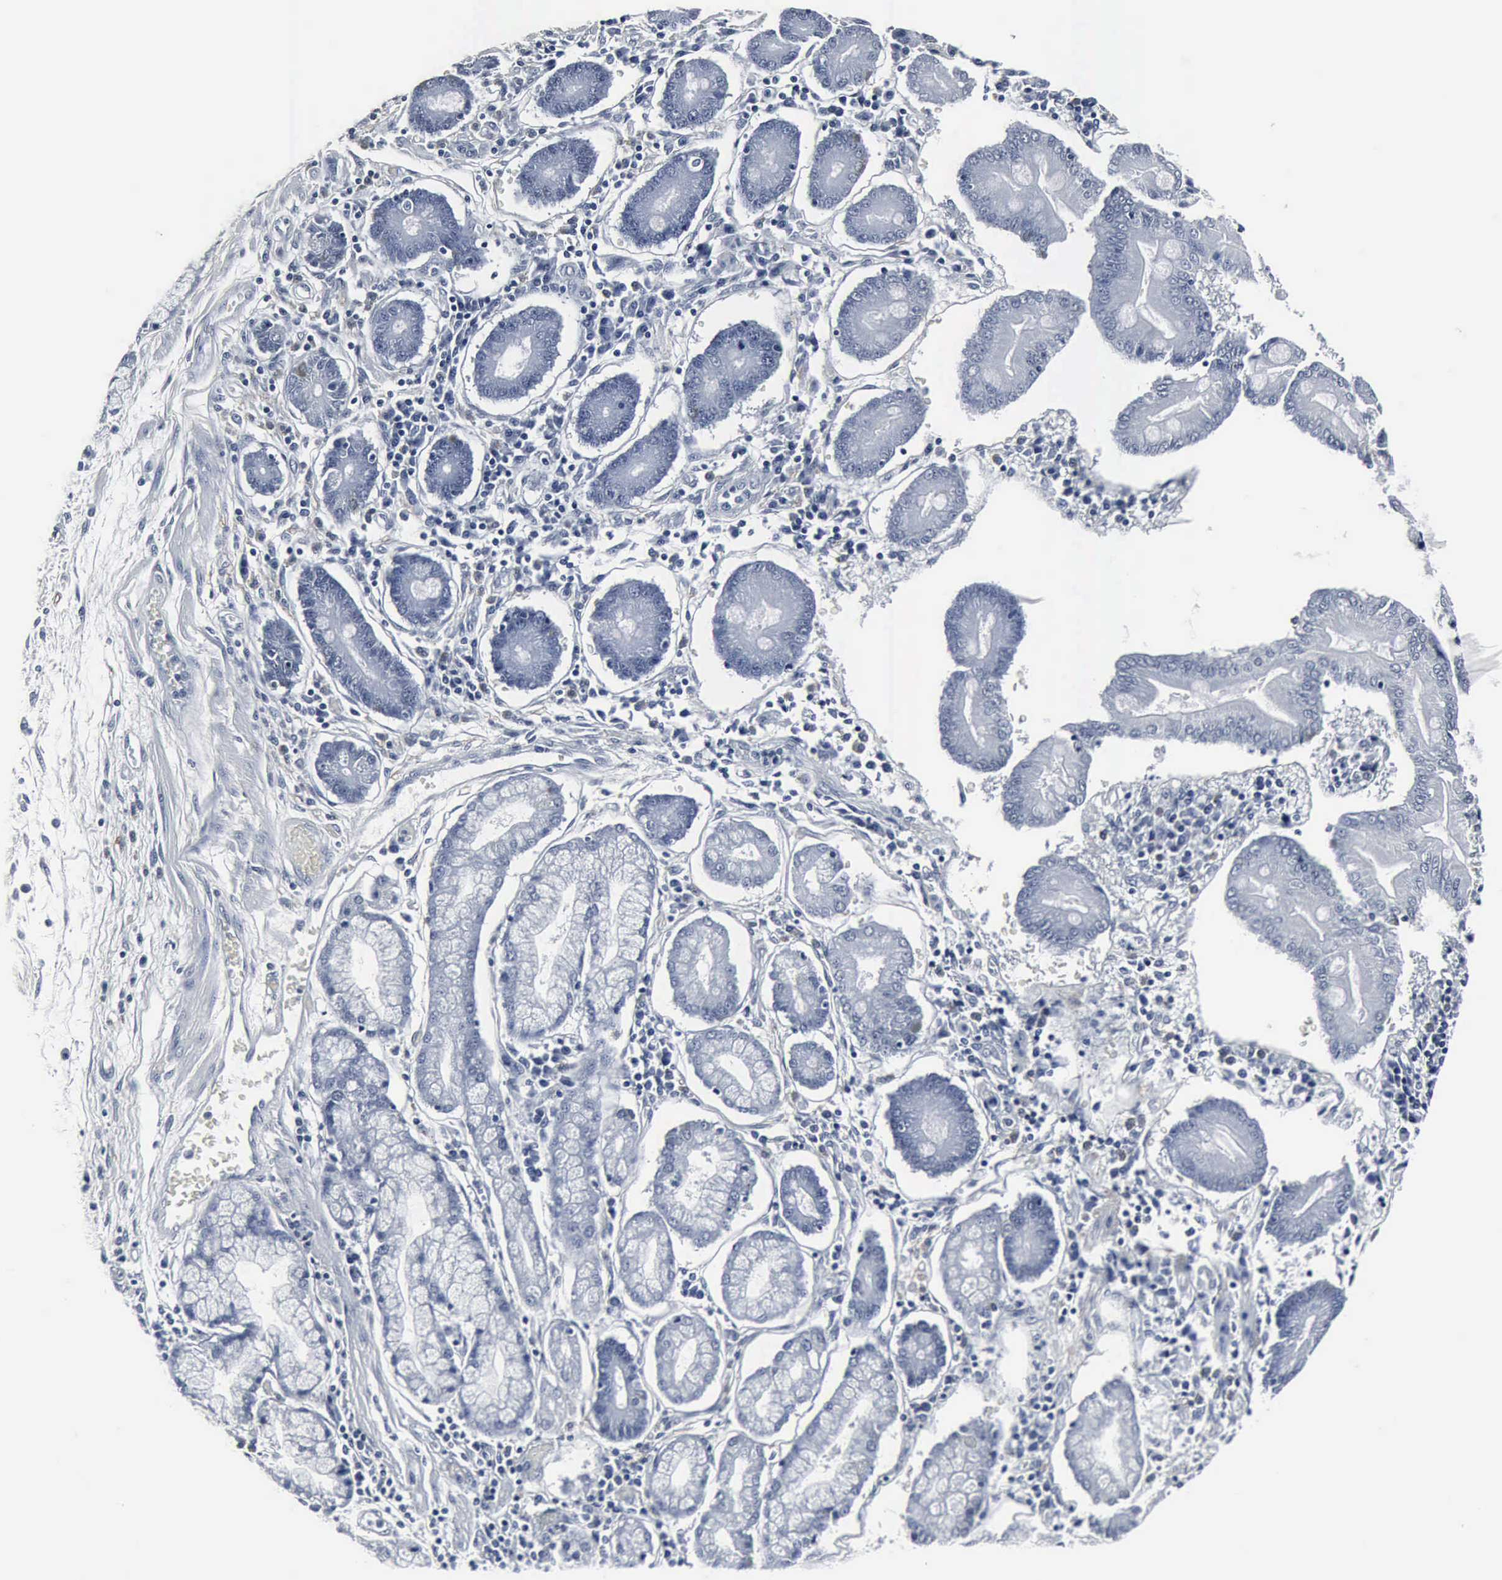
{"staining": {"intensity": "negative", "quantity": "none", "location": "none"}, "tissue": "pancreatic cancer", "cell_type": "Tumor cells", "image_type": "cancer", "snomed": [{"axis": "morphology", "description": "Adenocarcinoma, NOS"}, {"axis": "topography", "description": "Pancreas"}], "caption": "Immunohistochemistry micrograph of neoplastic tissue: pancreatic cancer stained with DAB (3,3'-diaminobenzidine) exhibits no significant protein staining in tumor cells. (DAB (3,3'-diaminobenzidine) immunohistochemistry (IHC) visualized using brightfield microscopy, high magnification).", "gene": "SNAP25", "patient": {"sex": "female", "age": 57}}